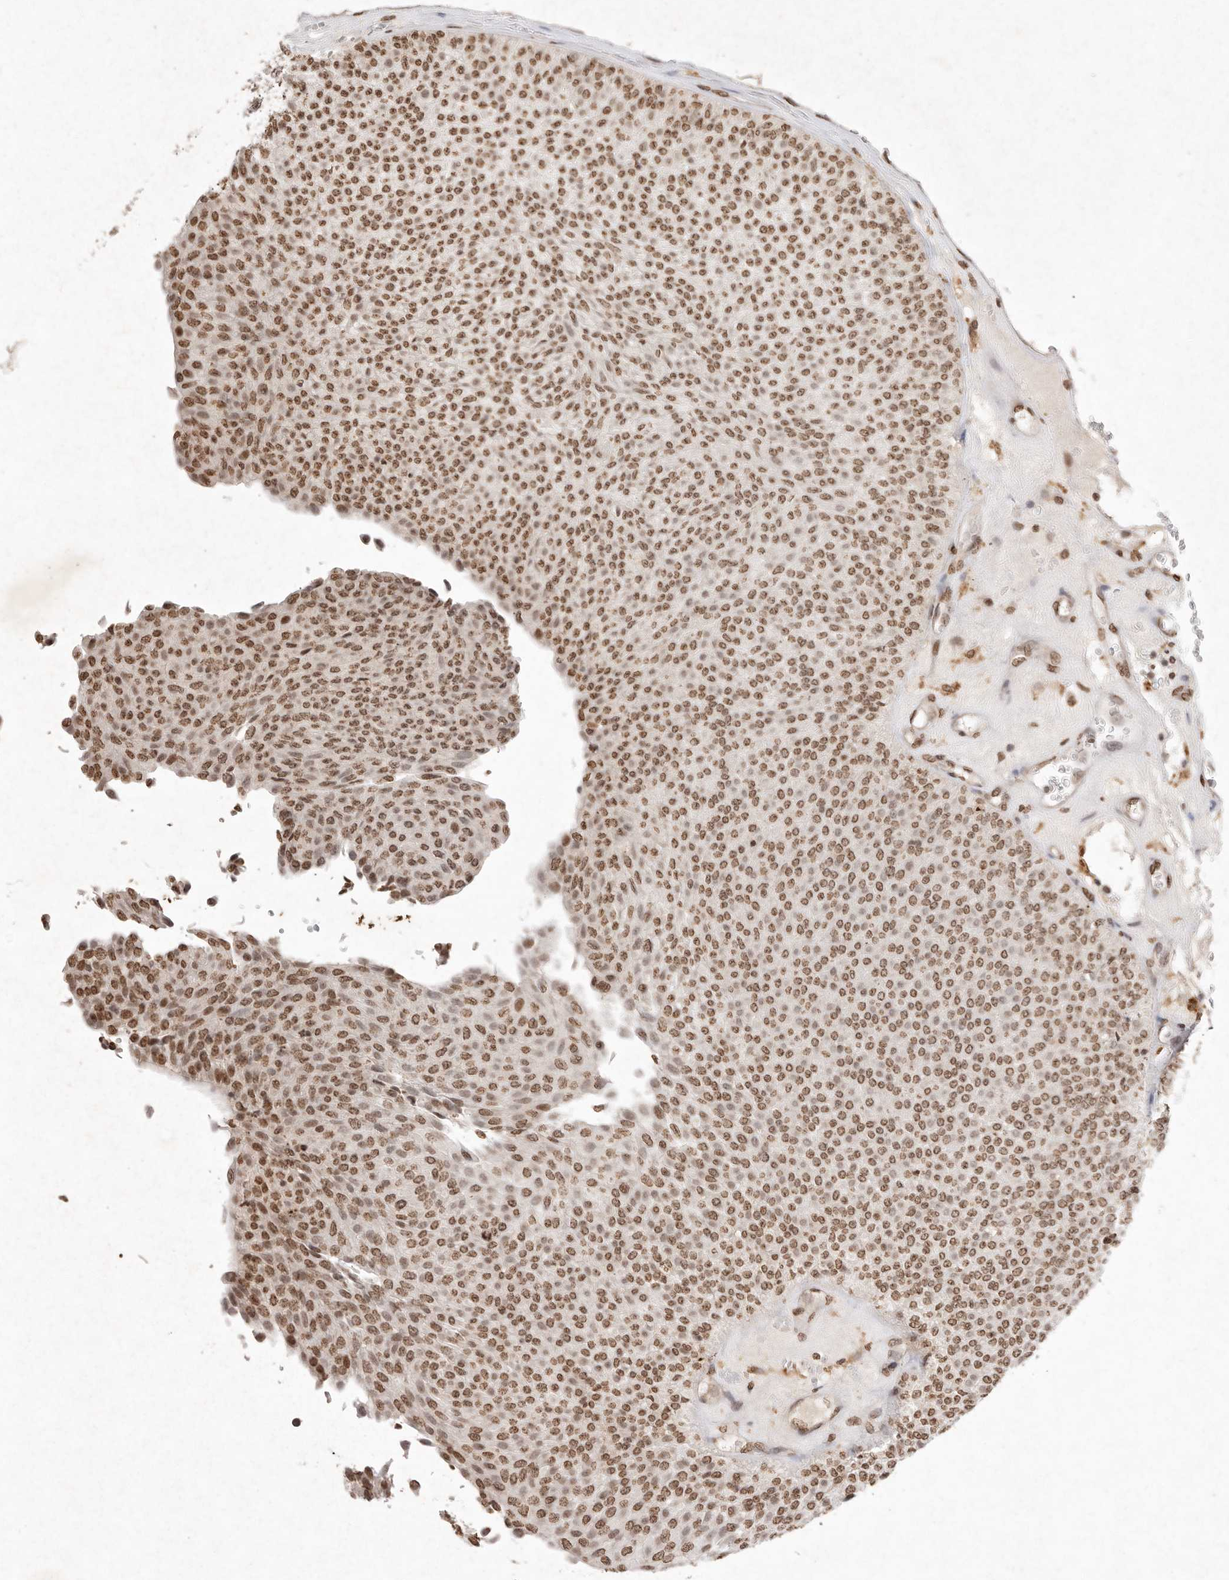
{"staining": {"intensity": "moderate", "quantity": ">75%", "location": "nuclear"}, "tissue": "urothelial cancer", "cell_type": "Tumor cells", "image_type": "cancer", "snomed": [{"axis": "morphology", "description": "Urothelial carcinoma, Low grade"}, {"axis": "topography", "description": "Urinary bladder"}], "caption": "Immunohistochemical staining of human urothelial cancer displays medium levels of moderate nuclear staining in about >75% of tumor cells.", "gene": "NKX3-2", "patient": {"sex": "male", "age": 78}}